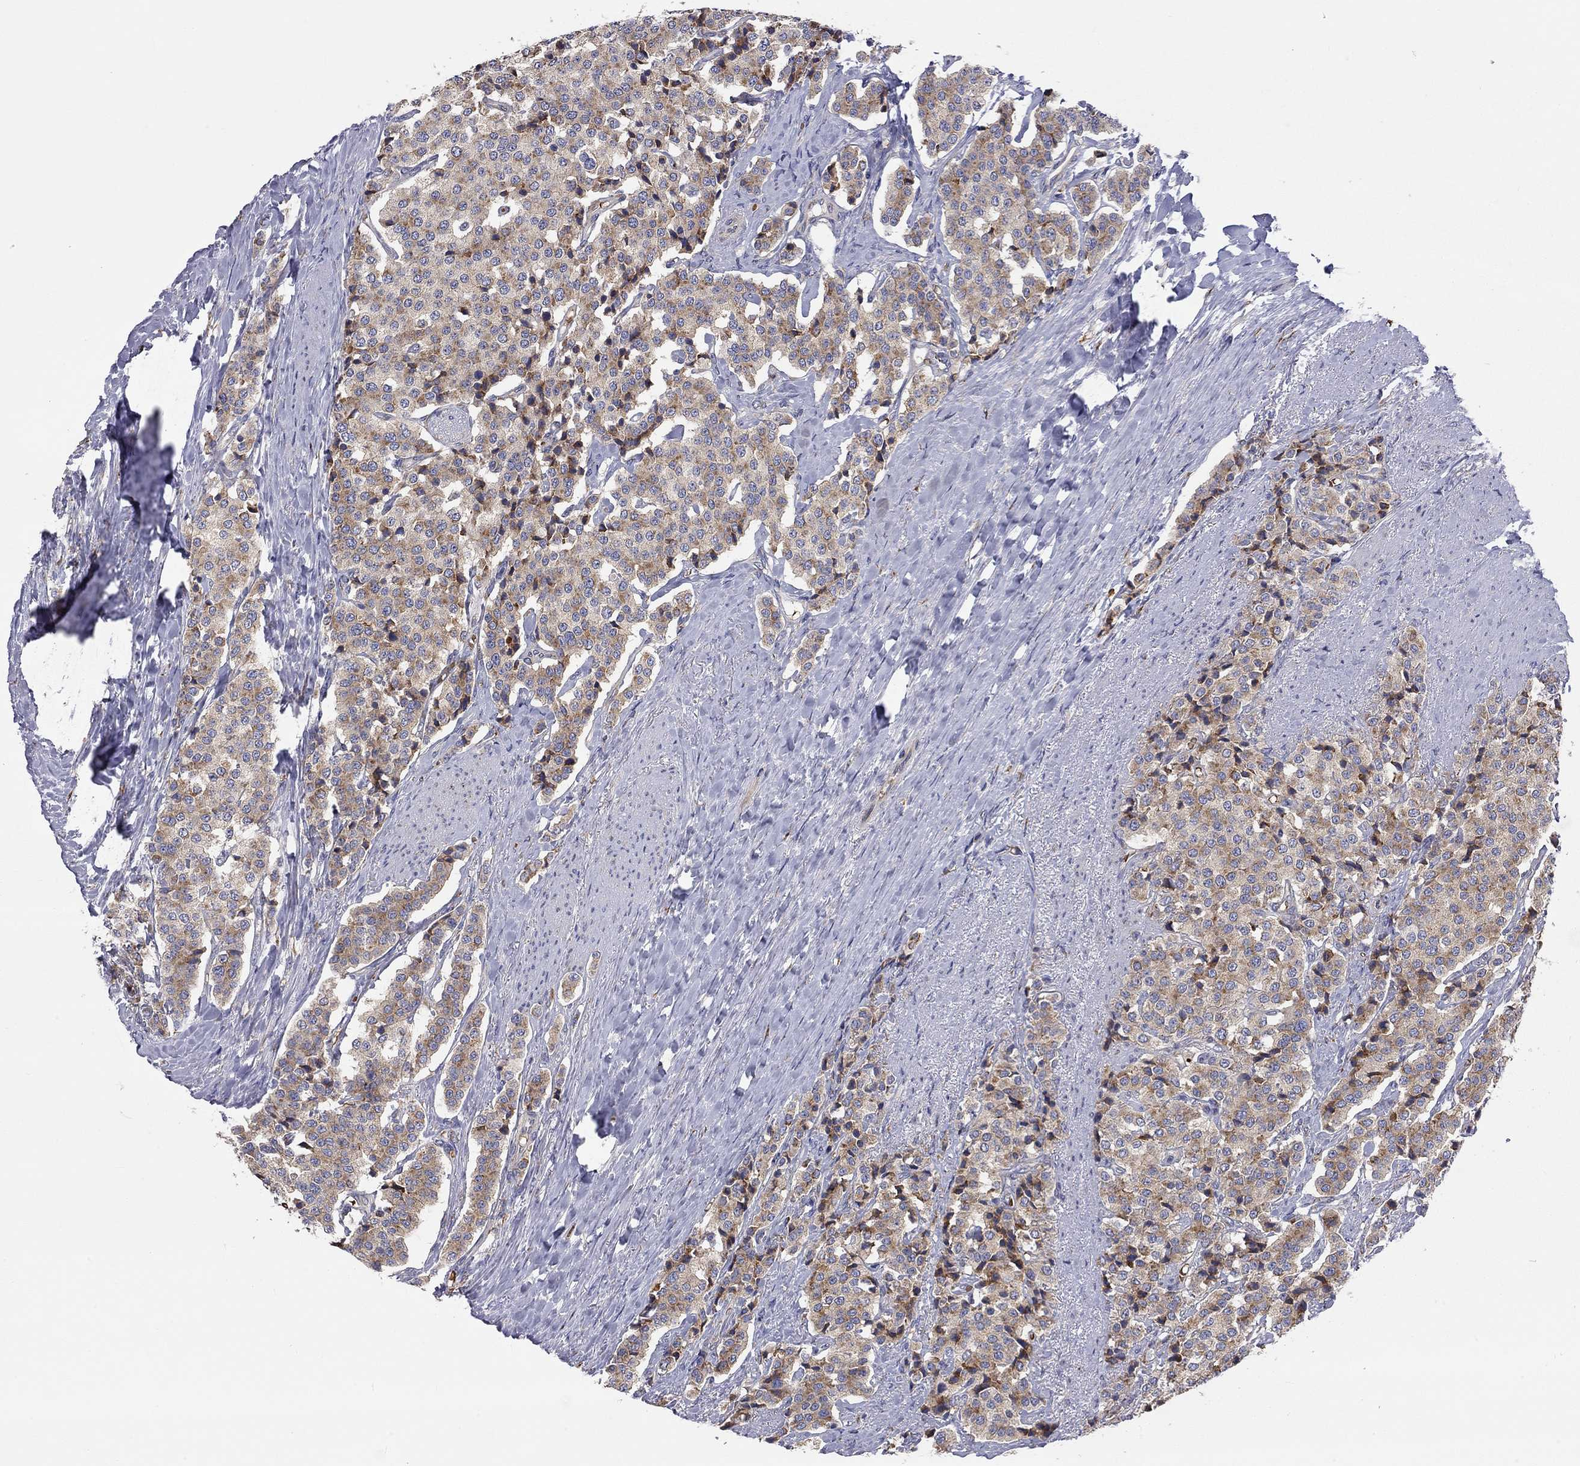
{"staining": {"intensity": "moderate", "quantity": ">75%", "location": "cytoplasmic/membranous"}, "tissue": "carcinoid", "cell_type": "Tumor cells", "image_type": "cancer", "snomed": [{"axis": "morphology", "description": "Carcinoid, malignant, NOS"}, {"axis": "topography", "description": "Small intestine"}], "caption": "Immunohistochemical staining of human carcinoid displays medium levels of moderate cytoplasmic/membranous staining in about >75% of tumor cells.", "gene": "CASTOR1", "patient": {"sex": "female", "age": 58}}